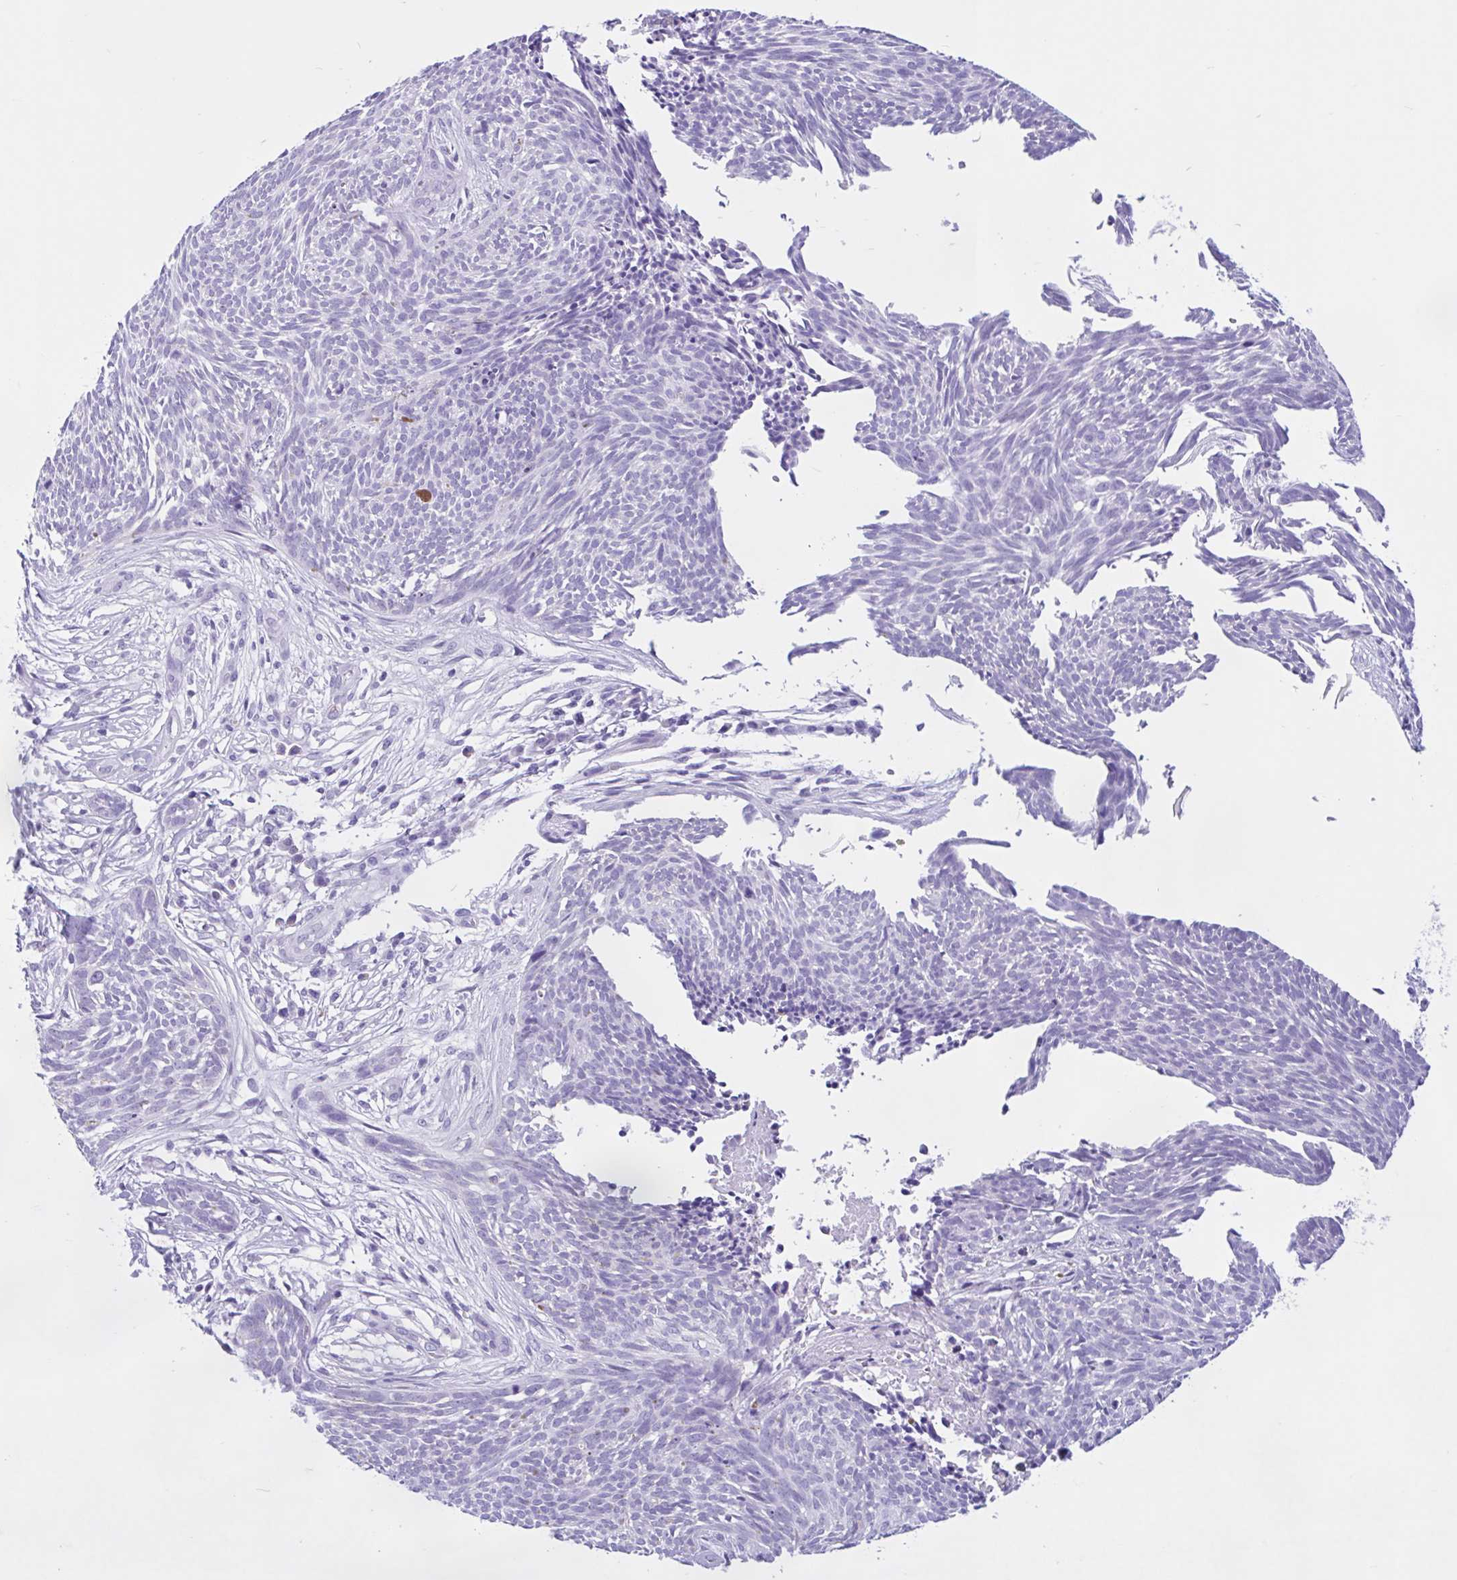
{"staining": {"intensity": "negative", "quantity": "none", "location": "none"}, "tissue": "skin cancer", "cell_type": "Tumor cells", "image_type": "cancer", "snomed": [{"axis": "morphology", "description": "Basal cell carcinoma"}, {"axis": "topography", "description": "Skin"}, {"axis": "topography", "description": "Skin, foot"}], "caption": "Immunohistochemistry (IHC) micrograph of human skin cancer (basal cell carcinoma) stained for a protein (brown), which shows no positivity in tumor cells.", "gene": "ZNF319", "patient": {"sex": "female", "age": 86}}